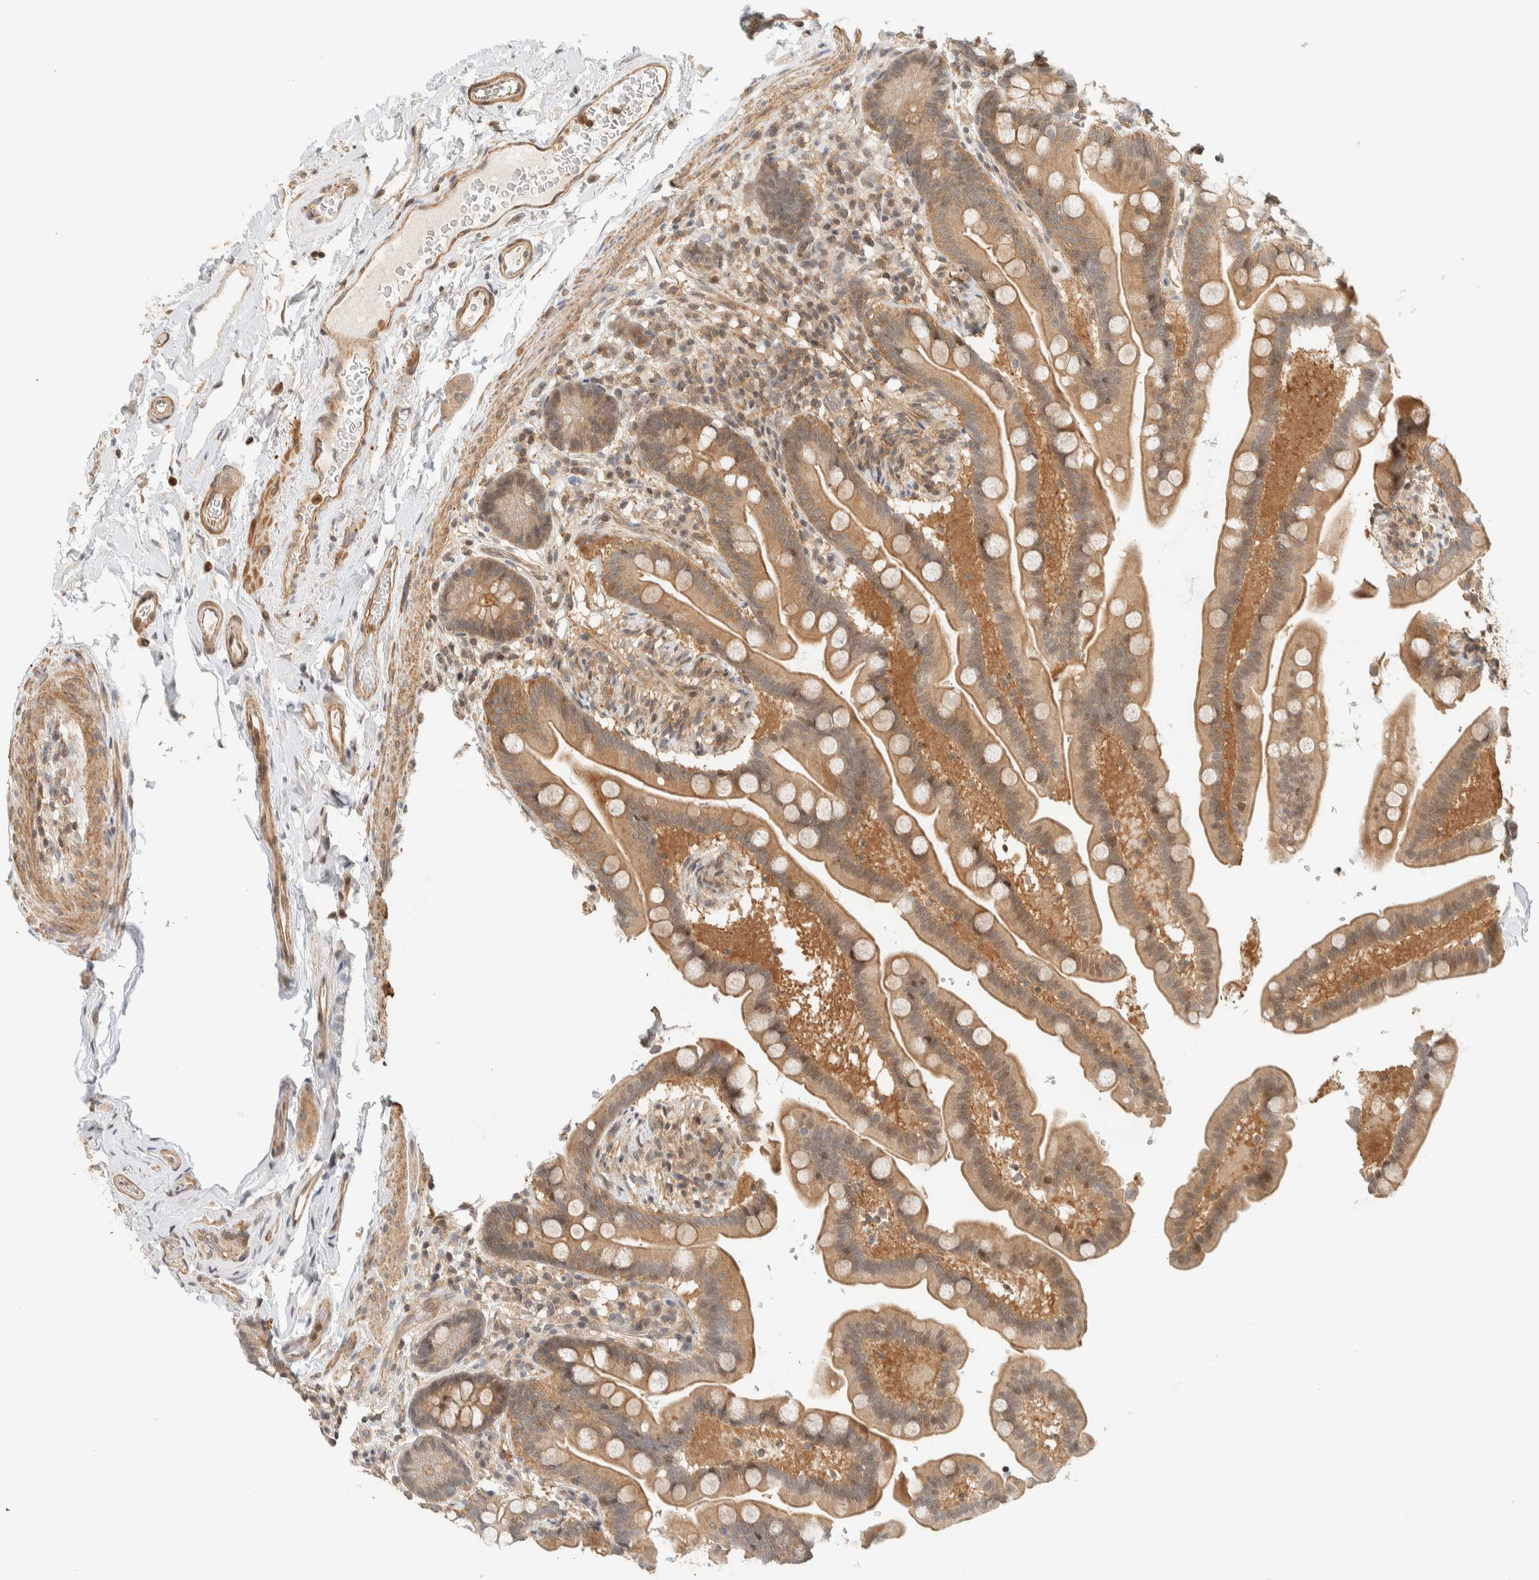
{"staining": {"intensity": "moderate", "quantity": ">75%", "location": "cytoplasmic/membranous"}, "tissue": "colon", "cell_type": "Endothelial cells", "image_type": "normal", "snomed": [{"axis": "morphology", "description": "Normal tissue, NOS"}, {"axis": "topography", "description": "Smooth muscle"}, {"axis": "topography", "description": "Colon"}], "caption": "Immunohistochemical staining of normal human colon reveals >75% levels of moderate cytoplasmic/membranous protein positivity in approximately >75% of endothelial cells.", "gene": "ARFGEF1", "patient": {"sex": "male", "age": 73}}